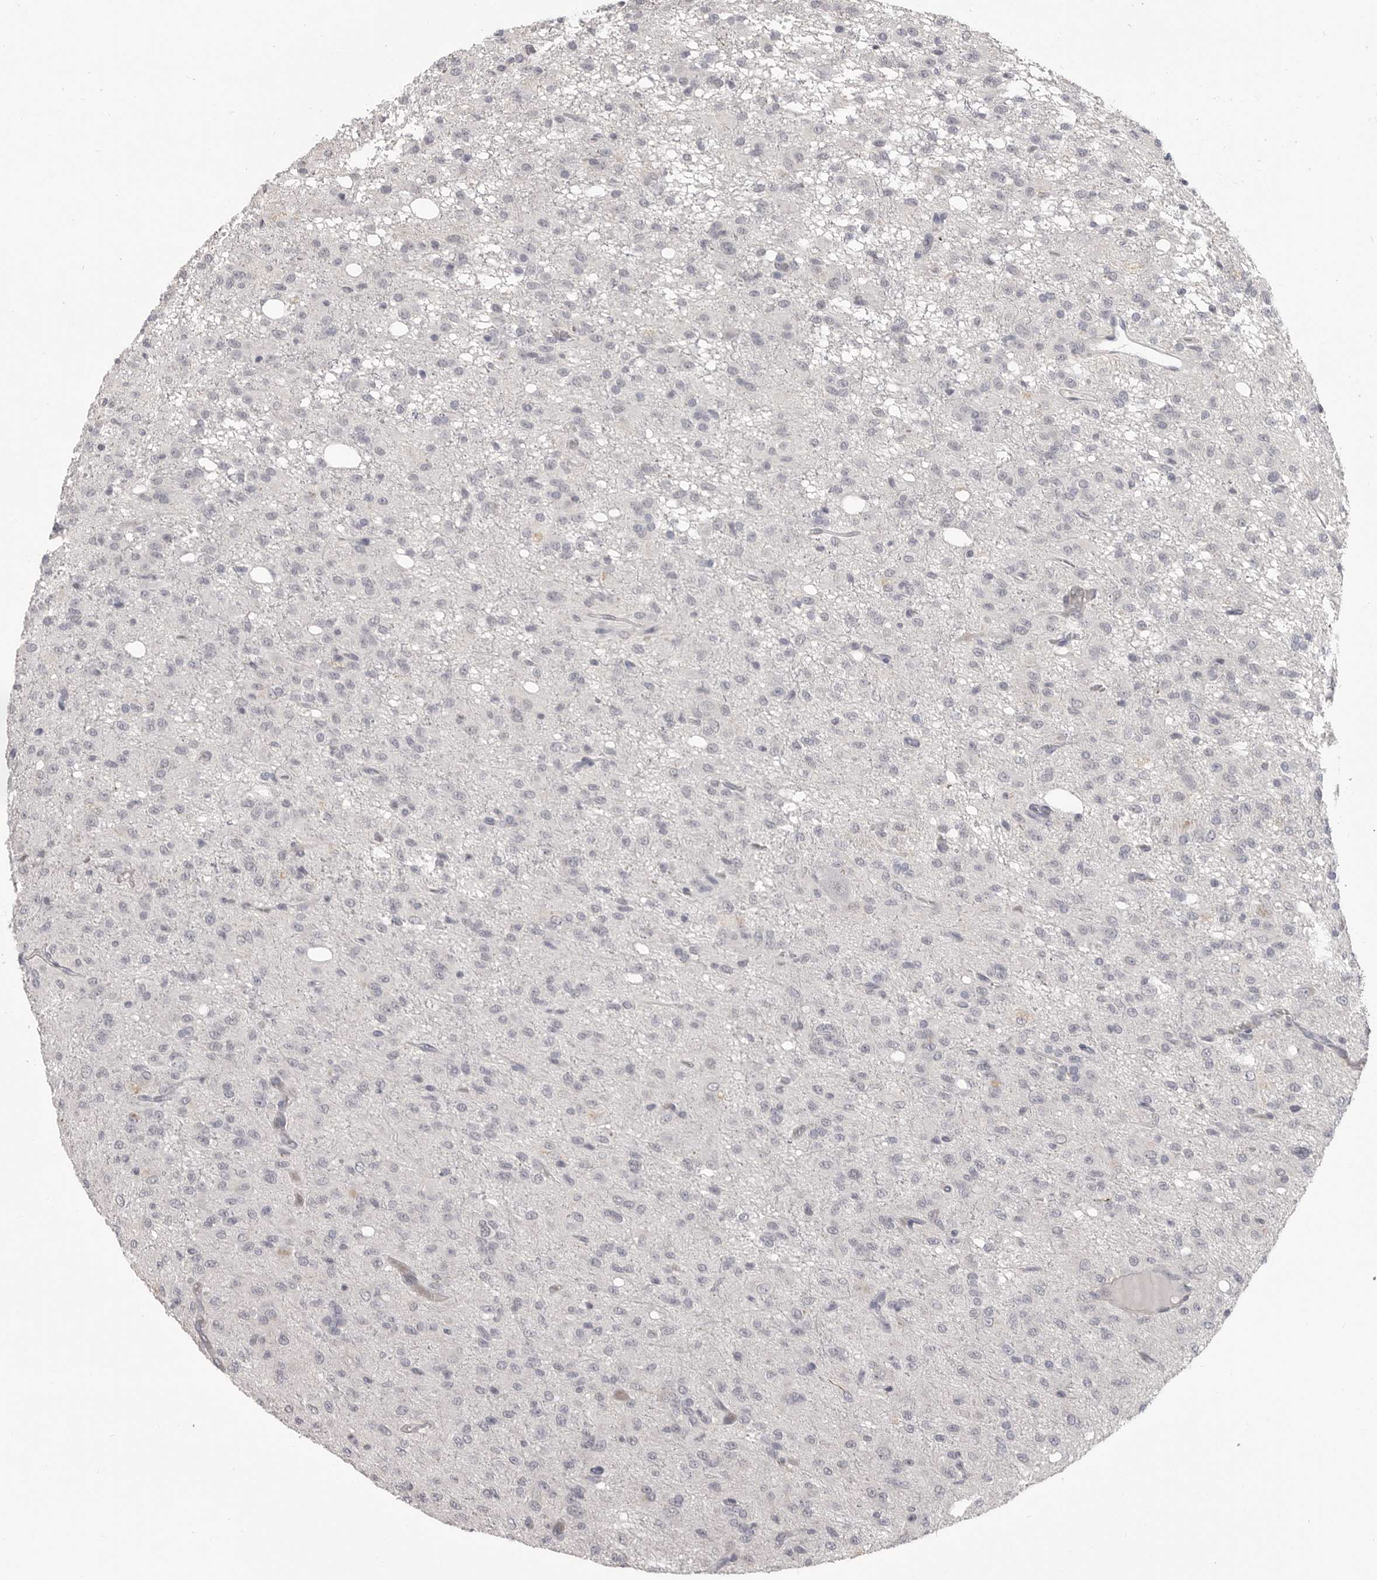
{"staining": {"intensity": "negative", "quantity": "none", "location": "none"}, "tissue": "glioma", "cell_type": "Tumor cells", "image_type": "cancer", "snomed": [{"axis": "morphology", "description": "Glioma, malignant, High grade"}, {"axis": "topography", "description": "Brain"}], "caption": "This micrograph is of malignant high-grade glioma stained with immunohistochemistry to label a protein in brown with the nuclei are counter-stained blue. There is no staining in tumor cells. (IHC, brightfield microscopy, high magnification).", "gene": "PLEKHF1", "patient": {"sex": "female", "age": 59}}